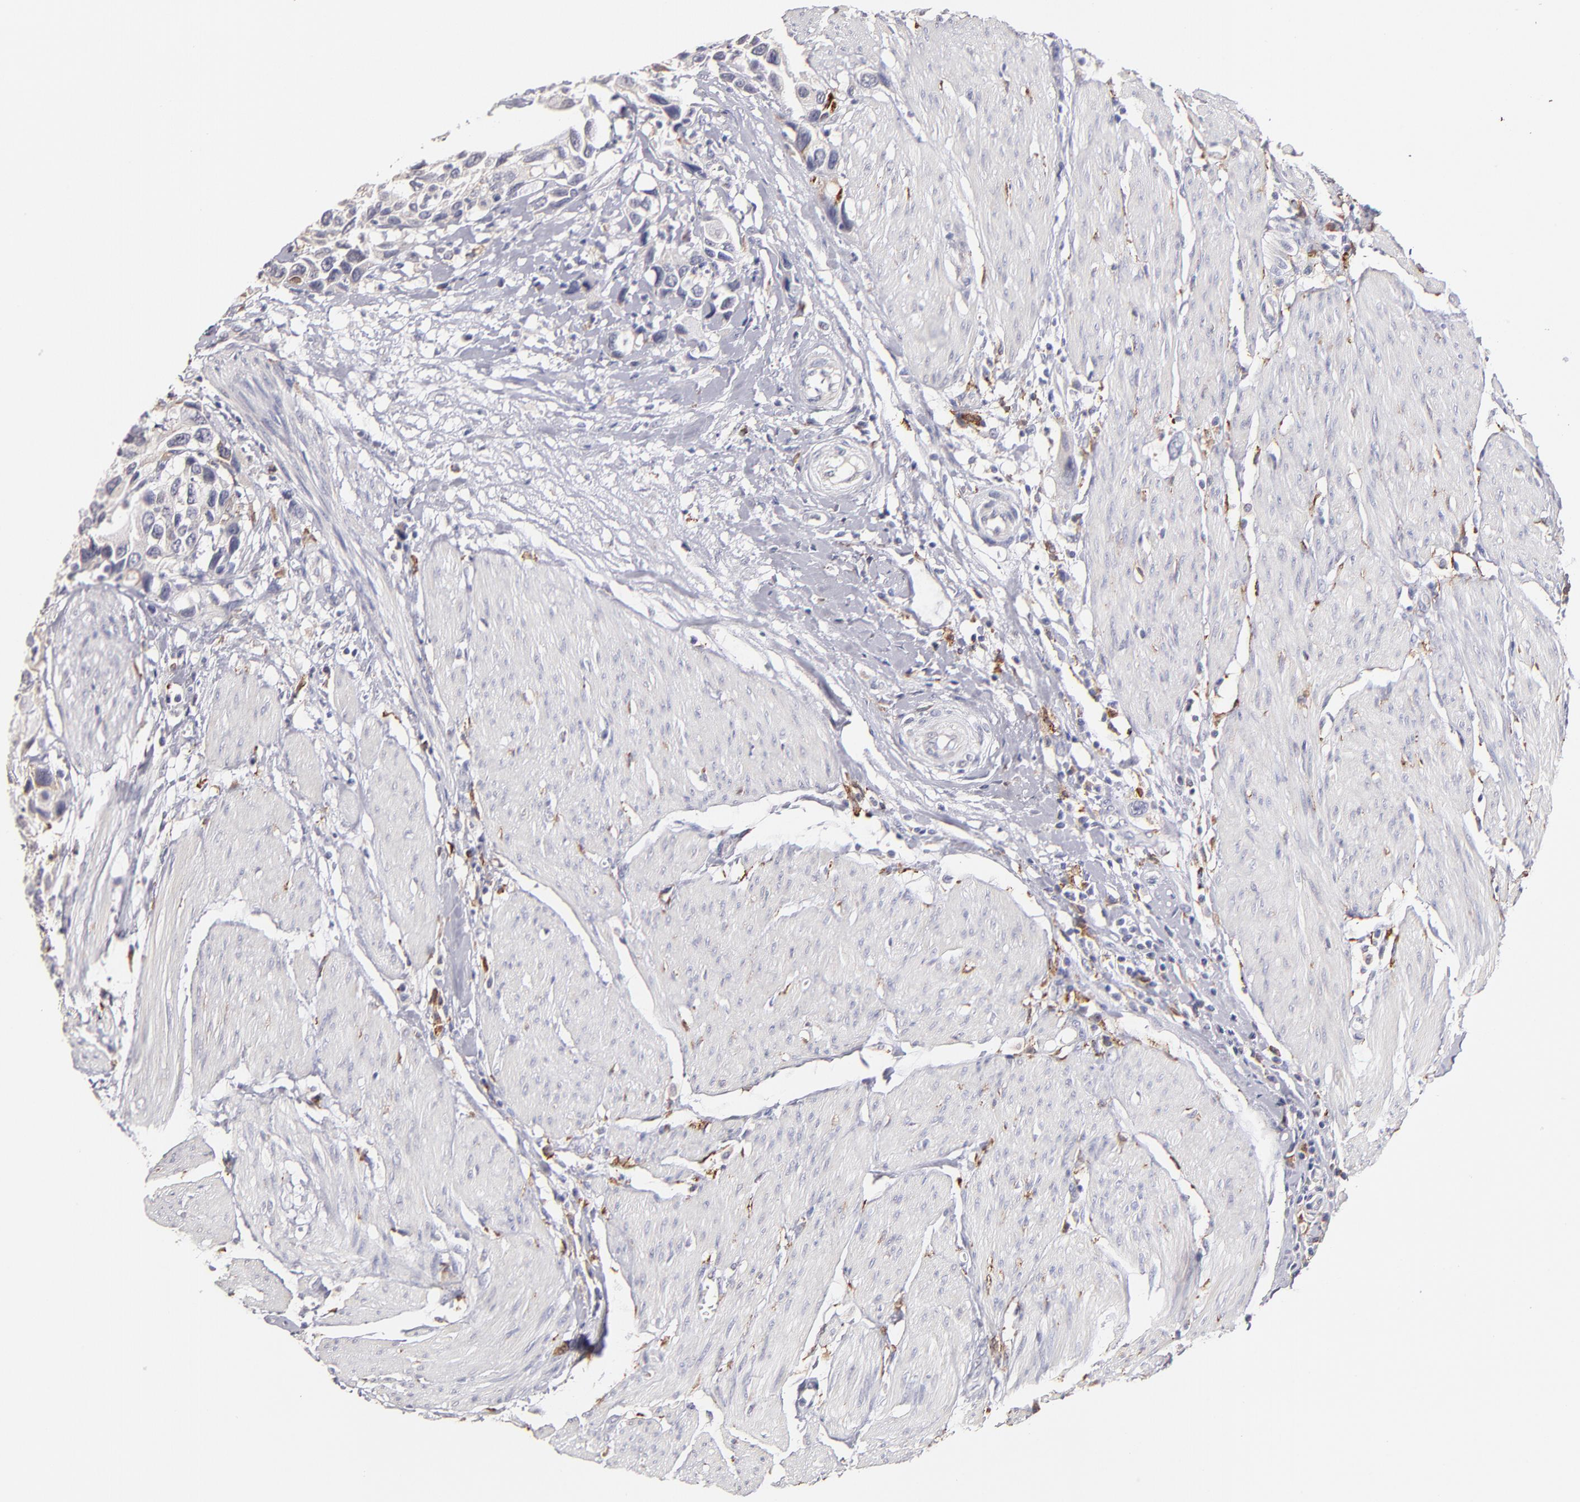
{"staining": {"intensity": "weak", "quantity": ">75%", "location": "cytoplasmic/membranous"}, "tissue": "urothelial cancer", "cell_type": "Tumor cells", "image_type": "cancer", "snomed": [{"axis": "morphology", "description": "Urothelial carcinoma, High grade"}, {"axis": "topography", "description": "Urinary bladder"}], "caption": "The micrograph reveals a brown stain indicating the presence of a protein in the cytoplasmic/membranous of tumor cells in high-grade urothelial carcinoma.", "gene": "GLDC", "patient": {"sex": "male", "age": 66}}